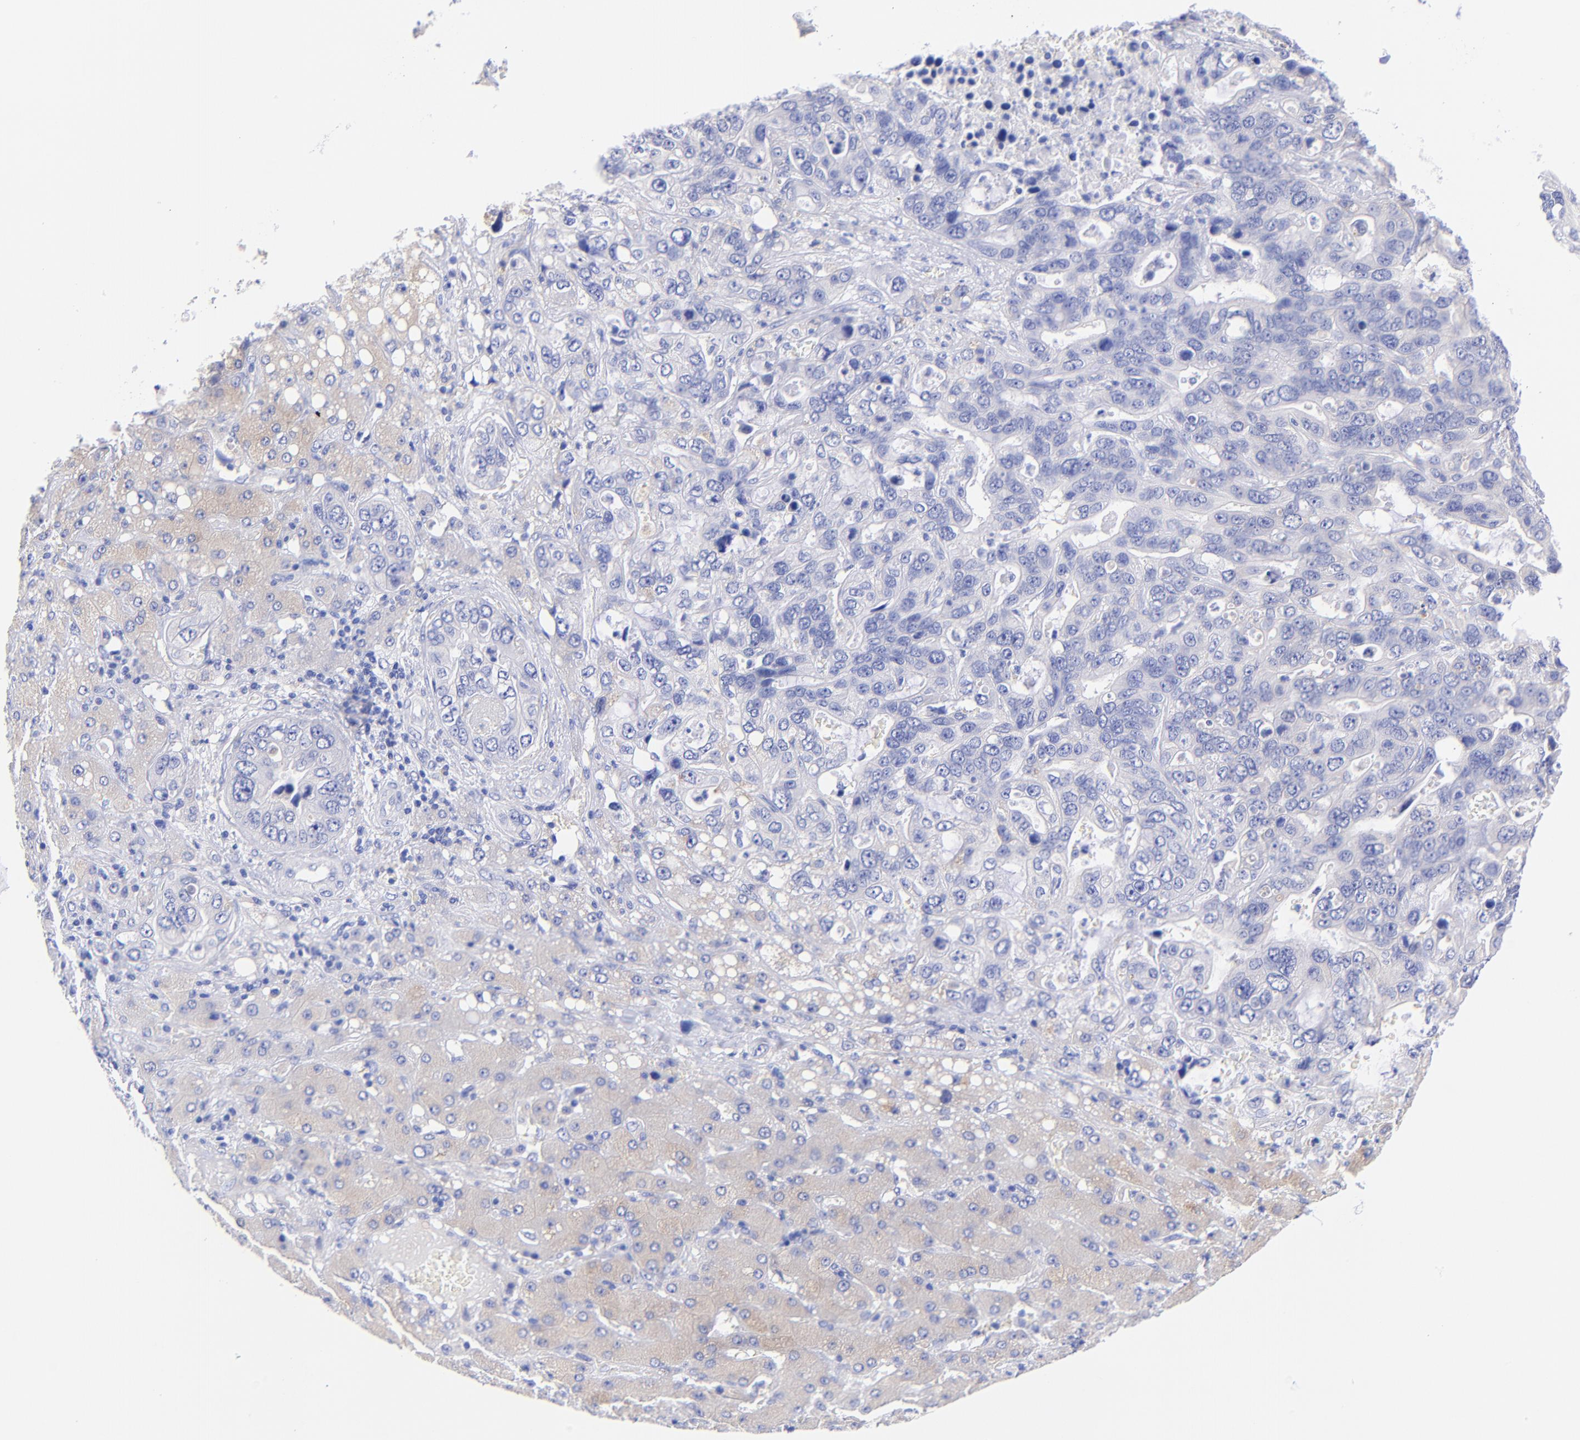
{"staining": {"intensity": "weak", "quantity": "<25%", "location": "cytoplasmic/membranous"}, "tissue": "liver cancer", "cell_type": "Tumor cells", "image_type": "cancer", "snomed": [{"axis": "morphology", "description": "Cholangiocarcinoma"}, {"axis": "topography", "description": "Liver"}], "caption": "This photomicrograph is of cholangiocarcinoma (liver) stained with immunohistochemistry to label a protein in brown with the nuclei are counter-stained blue. There is no expression in tumor cells.", "gene": "GPHN", "patient": {"sex": "female", "age": 65}}